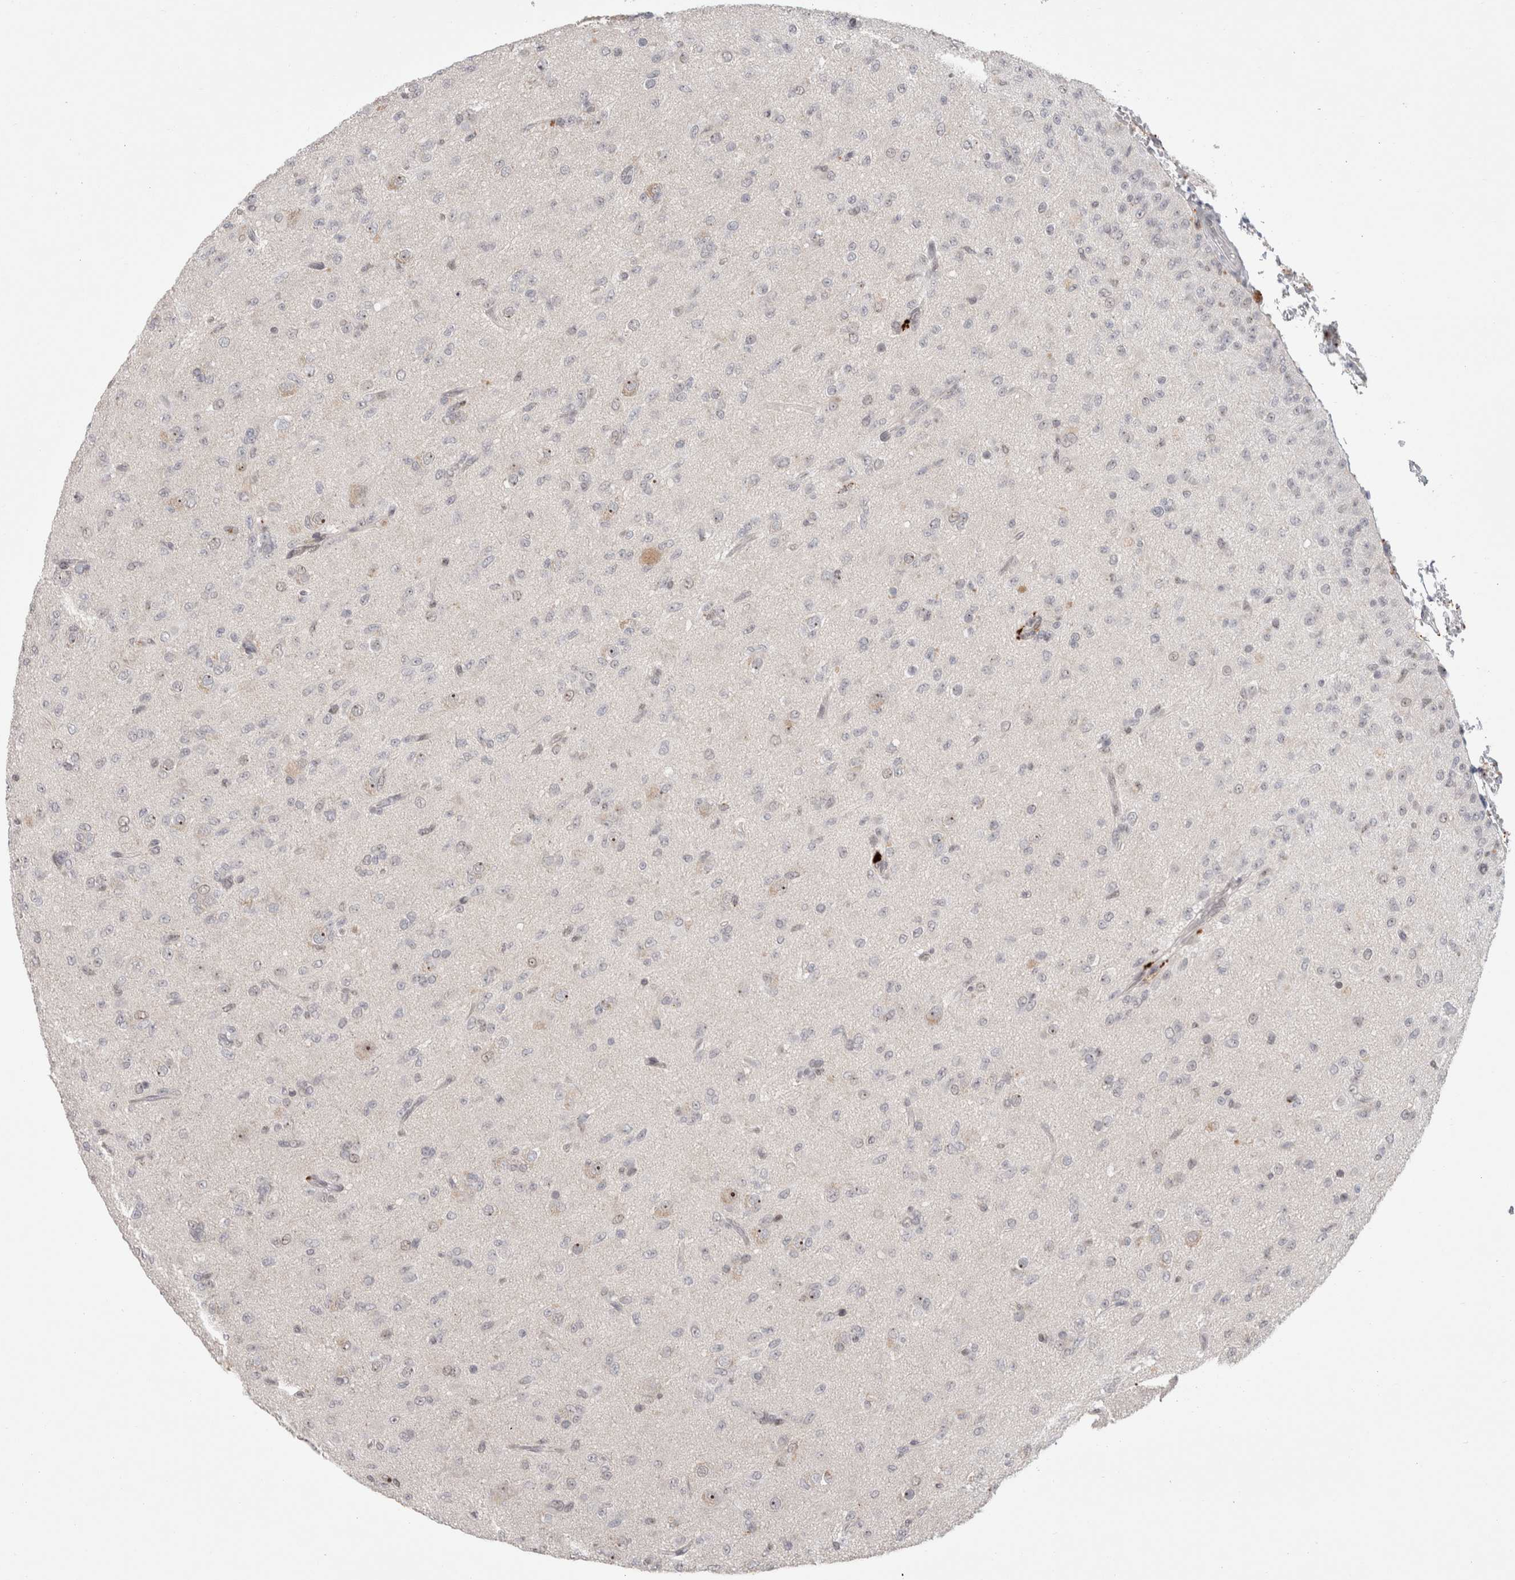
{"staining": {"intensity": "weak", "quantity": "<25%", "location": "nuclear"}, "tissue": "glioma", "cell_type": "Tumor cells", "image_type": "cancer", "snomed": [{"axis": "morphology", "description": "Glioma, malignant, Low grade"}, {"axis": "topography", "description": "Brain"}], "caption": "Glioma was stained to show a protein in brown. There is no significant positivity in tumor cells. (IHC, brightfield microscopy, high magnification).", "gene": "SENP6", "patient": {"sex": "male", "age": 65}}